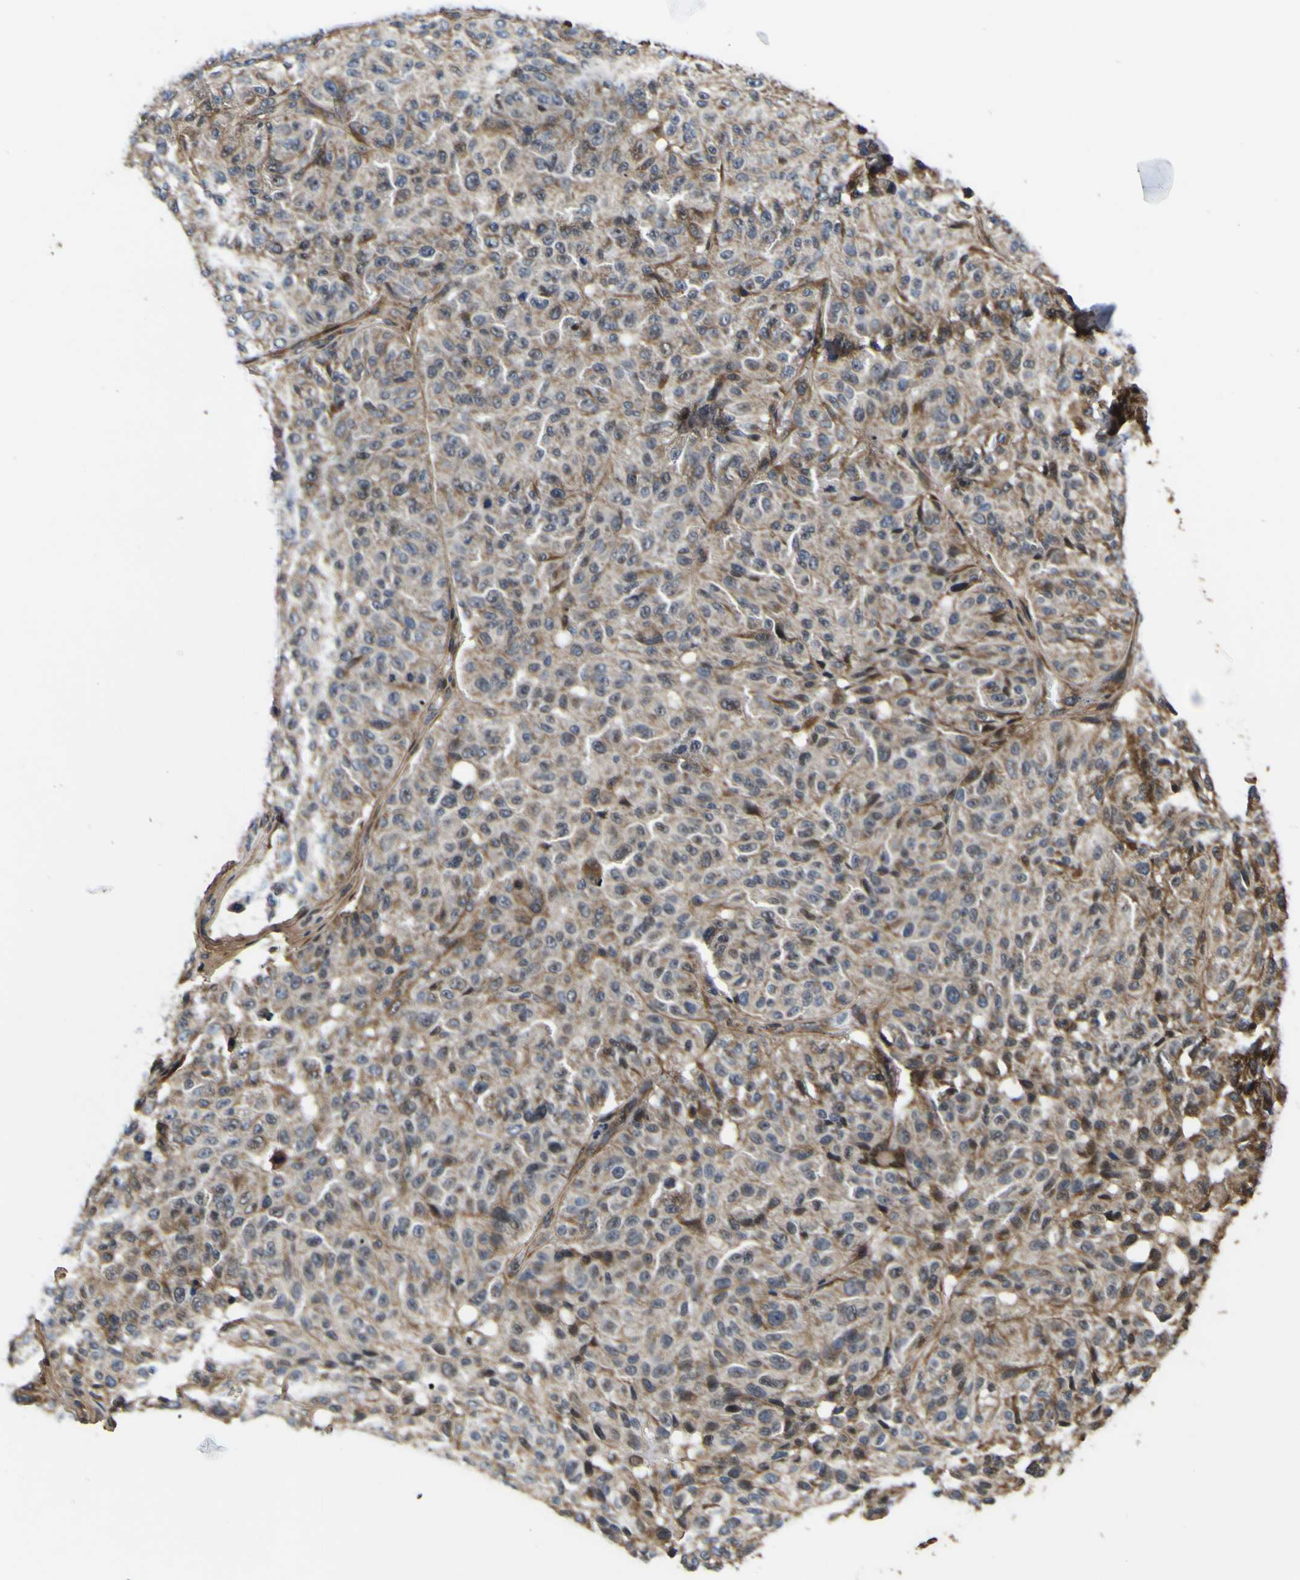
{"staining": {"intensity": "weak", "quantity": ">75%", "location": "cytoplasmic/membranous"}, "tissue": "melanoma", "cell_type": "Tumor cells", "image_type": "cancer", "snomed": [{"axis": "morphology", "description": "Malignant melanoma, NOS"}, {"axis": "topography", "description": "Skin"}], "caption": "A high-resolution histopathology image shows immunohistochemistry staining of melanoma, which exhibits weak cytoplasmic/membranous expression in about >75% of tumor cells. (DAB (3,3'-diaminobenzidine) IHC, brown staining for protein, blue staining for nuclei).", "gene": "POSTN", "patient": {"sex": "female", "age": 46}}